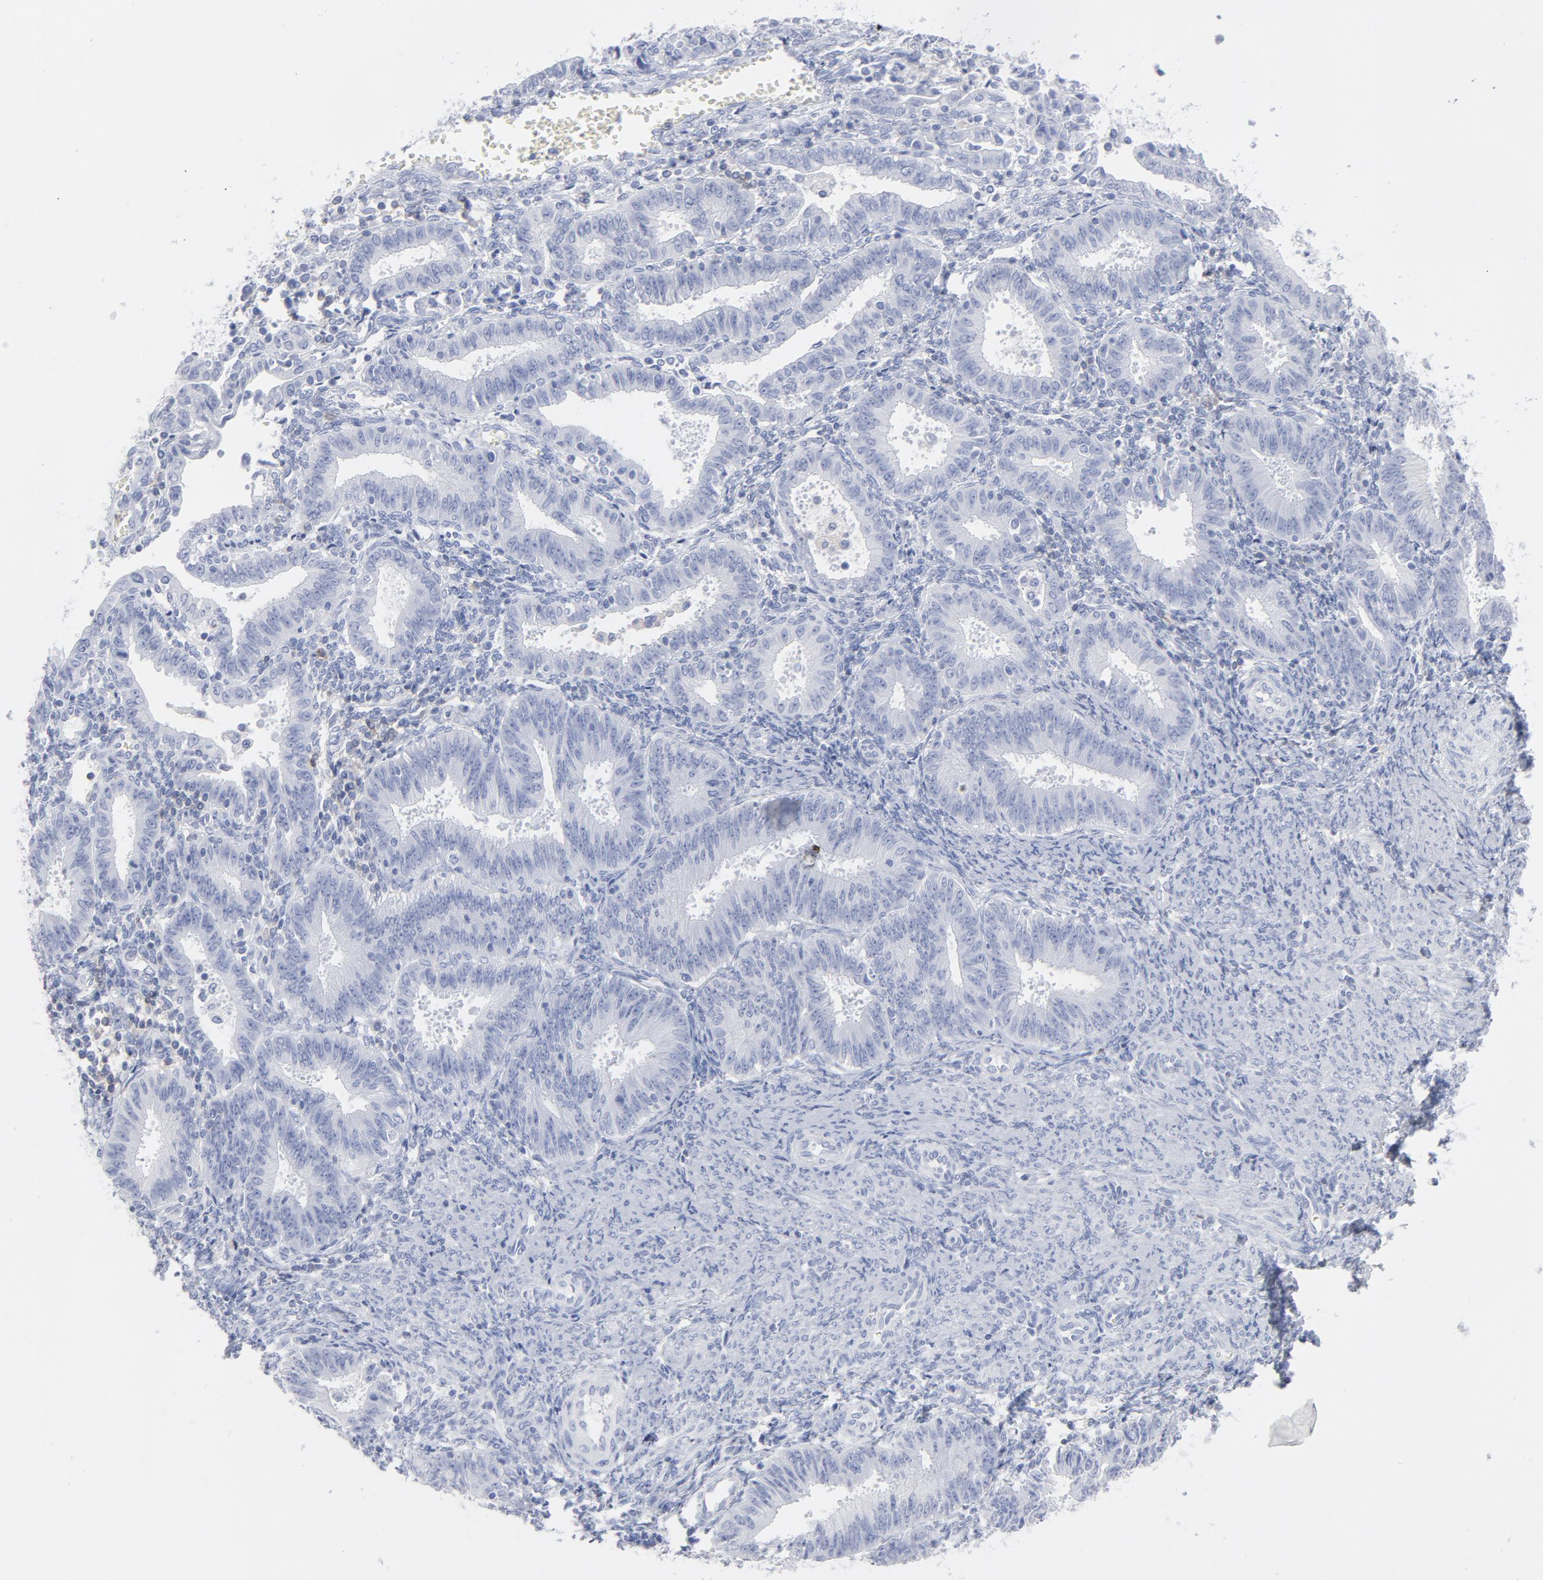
{"staining": {"intensity": "negative", "quantity": "none", "location": "none"}, "tissue": "endometrial cancer", "cell_type": "Tumor cells", "image_type": "cancer", "snomed": [{"axis": "morphology", "description": "Adenocarcinoma, NOS"}, {"axis": "topography", "description": "Endometrium"}], "caption": "Adenocarcinoma (endometrial) stained for a protein using immunohistochemistry (IHC) demonstrates no expression tumor cells.", "gene": "P2RY8", "patient": {"sex": "female", "age": 42}}